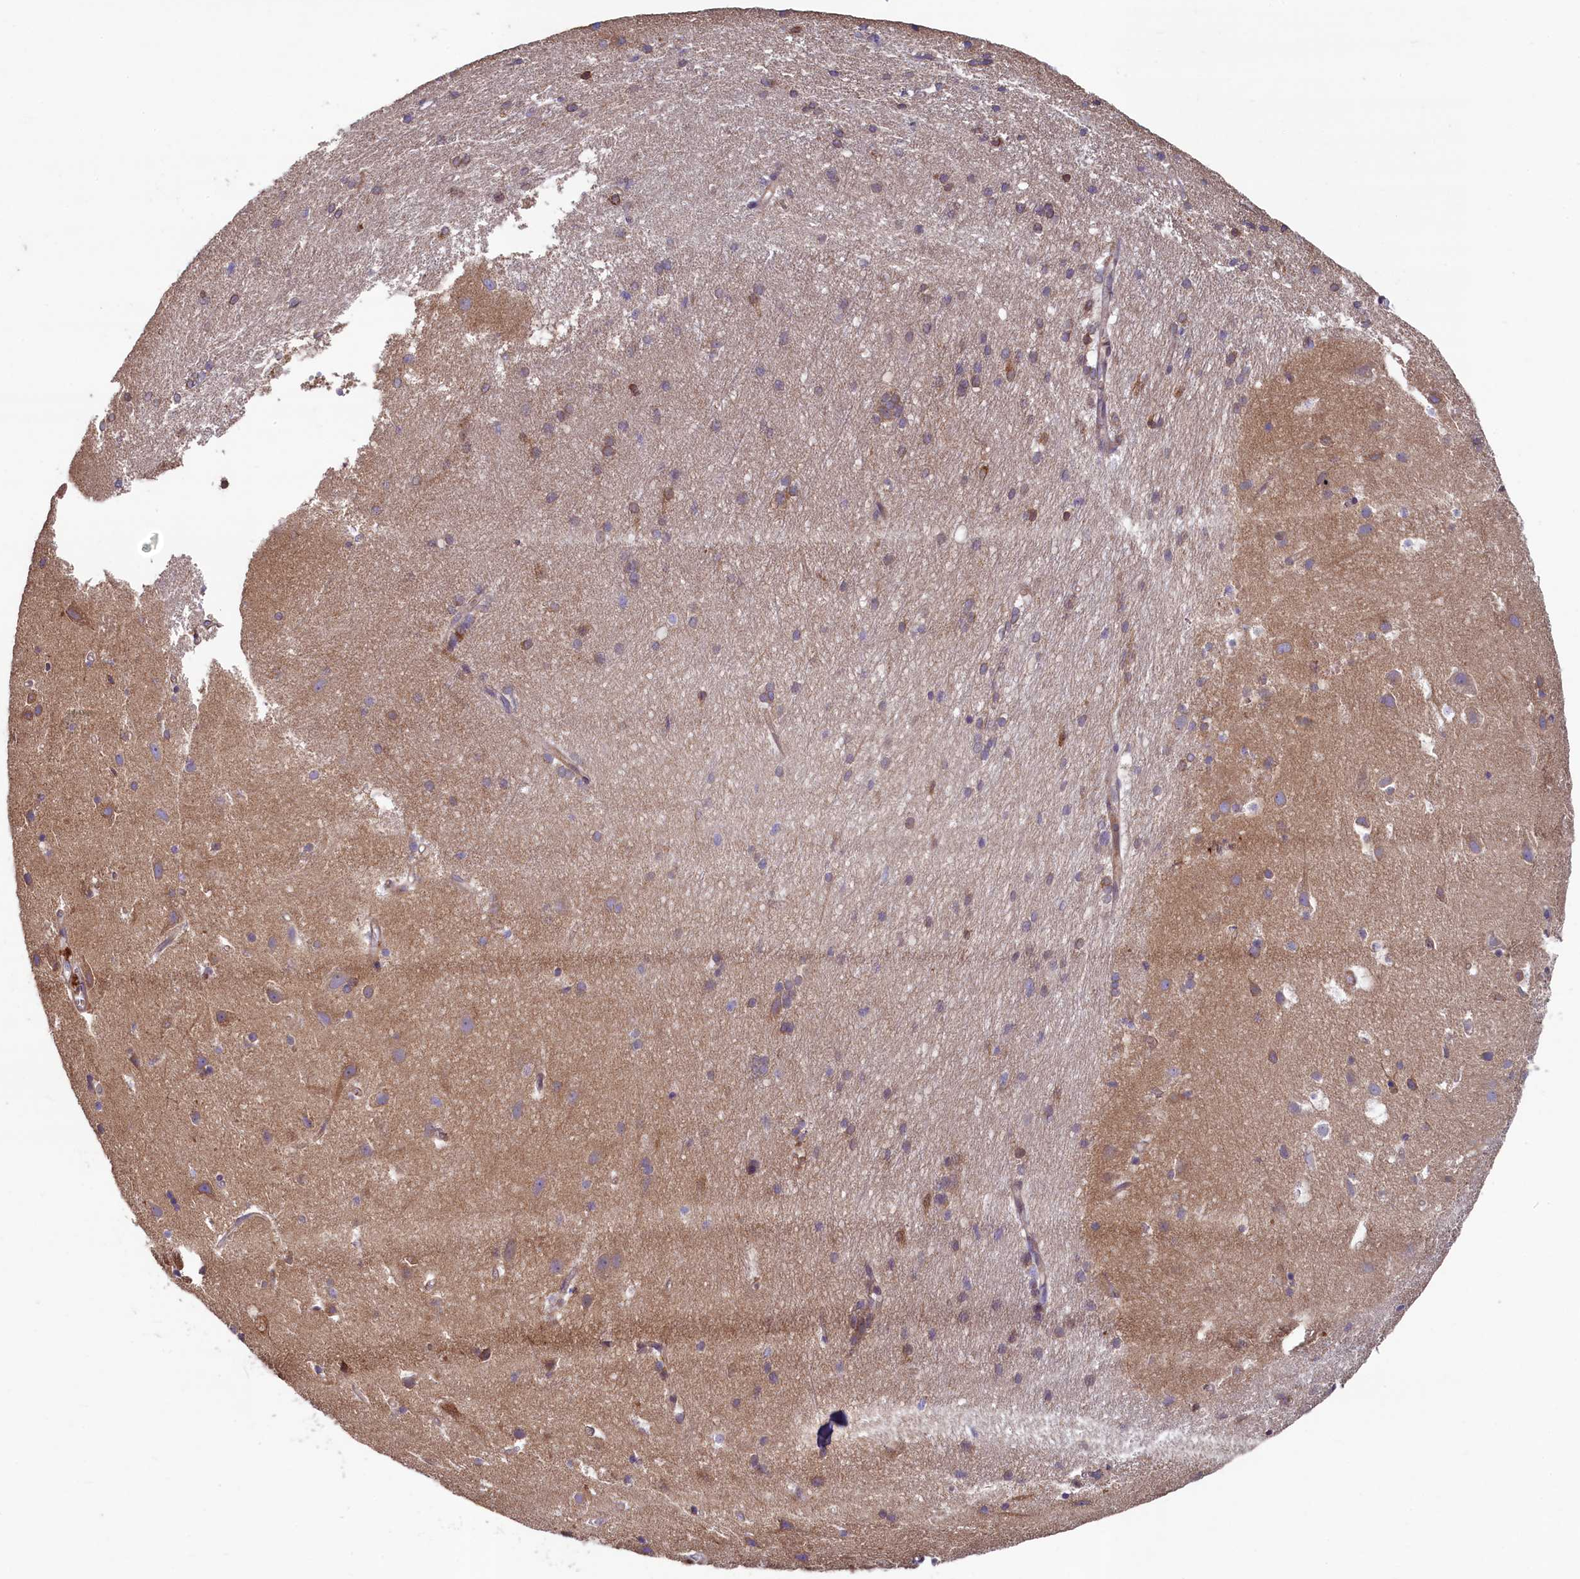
{"staining": {"intensity": "negative", "quantity": "none", "location": "none"}, "tissue": "cerebral cortex", "cell_type": "Endothelial cells", "image_type": "normal", "snomed": [{"axis": "morphology", "description": "Normal tissue, NOS"}, {"axis": "topography", "description": "Cerebral cortex"}], "caption": "High power microscopy micrograph of an immunohistochemistry (IHC) micrograph of benign cerebral cortex, revealing no significant positivity in endothelial cells. (DAB IHC, high magnification).", "gene": "SPATA2L", "patient": {"sex": "male", "age": 54}}